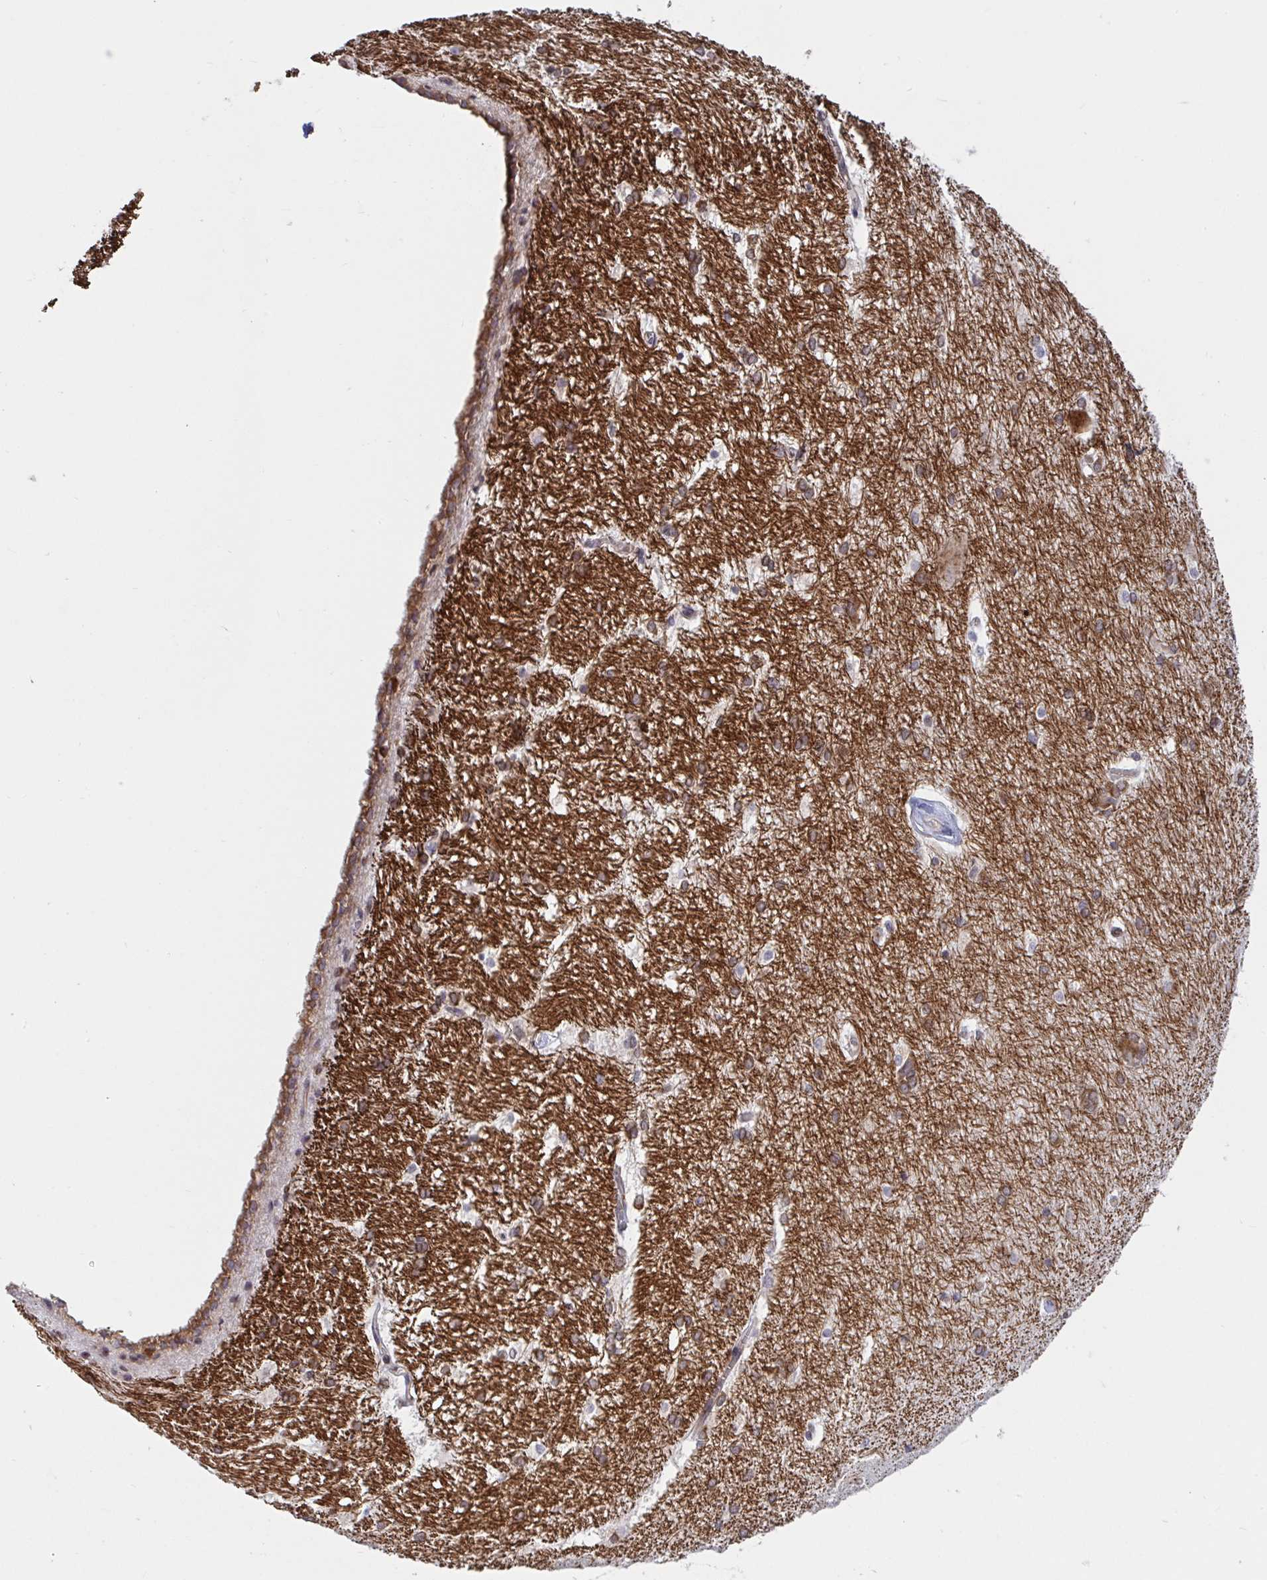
{"staining": {"intensity": "moderate", "quantity": "25%-75%", "location": "cytoplasmic/membranous"}, "tissue": "hippocampus", "cell_type": "Glial cells", "image_type": "normal", "snomed": [{"axis": "morphology", "description": "Normal tissue, NOS"}, {"axis": "topography", "description": "Cerebral cortex"}, {"axis": "topography", "description": "Hippocampus"}], "caption": "Immunohistochemistry (IHC) (DAB) staining of benign hippocampus displays moderate cytoplasmic/membranous protein positivity in approximately 25%-75% of glial cells.", "gene": "ATP5MJ", "patient": {"sex": "female", "age": 19}}